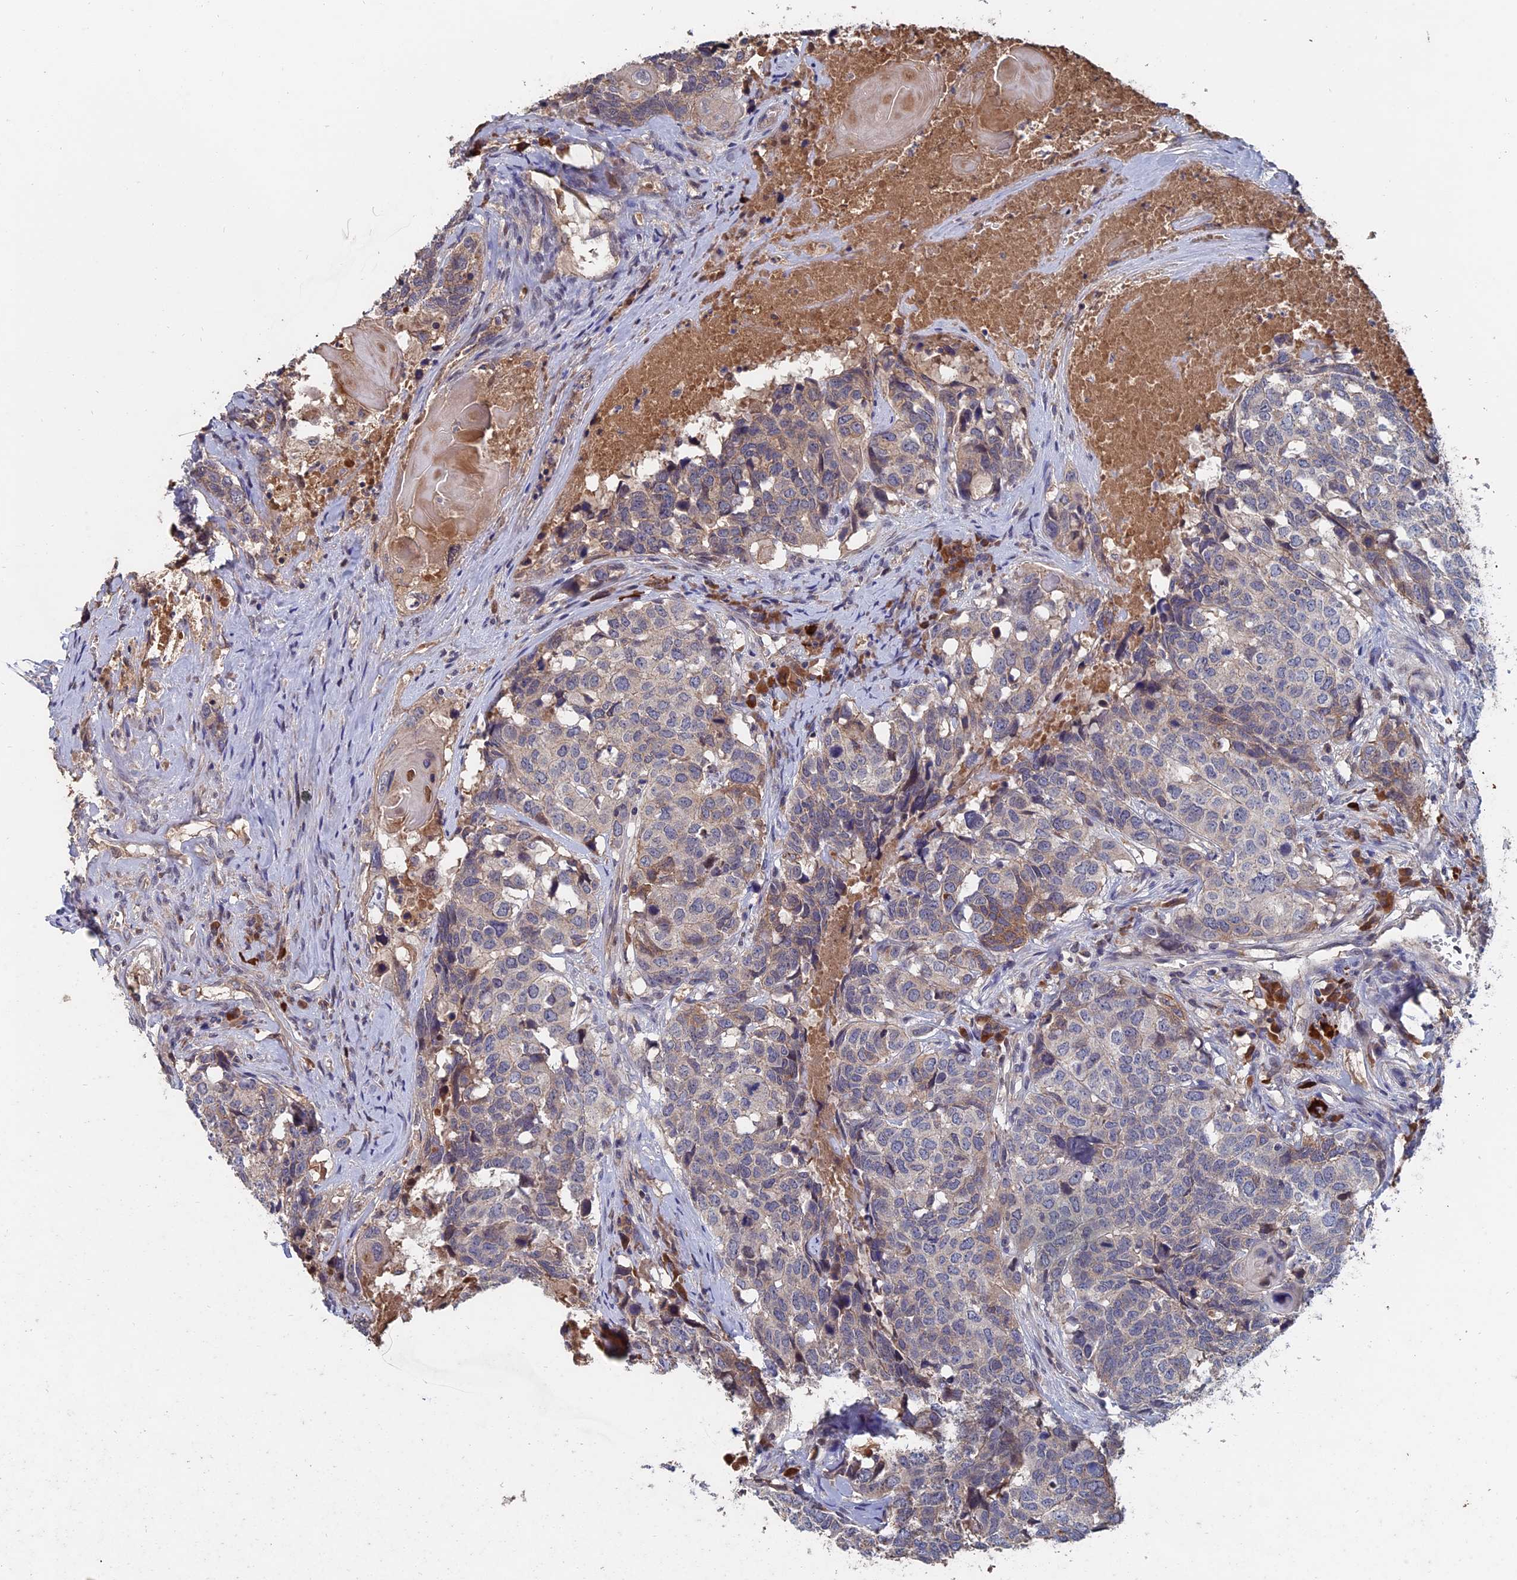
{"staining": {"intensity": "weak", "quantity": "25%-75%", "location": "cytoplasmic/membranous"}, "tissue": "head and neck cancer", "cell_type": "Tumor cells", "image_type": "cancer", "snomed": [{"axis": "morphology", "description": "Squamous cell carcinoma, NOS"}, {"axis": "topography", "description": "Head-Neck"}], "caption": "Head and neck cancer stained with a brown dye exhibits weak cytoplasmic/membranous positive staining in approximately 25%-75% of tumor cells.", "gene": "SLC33A1", "patient": {"sex": "male", "age": 66}}